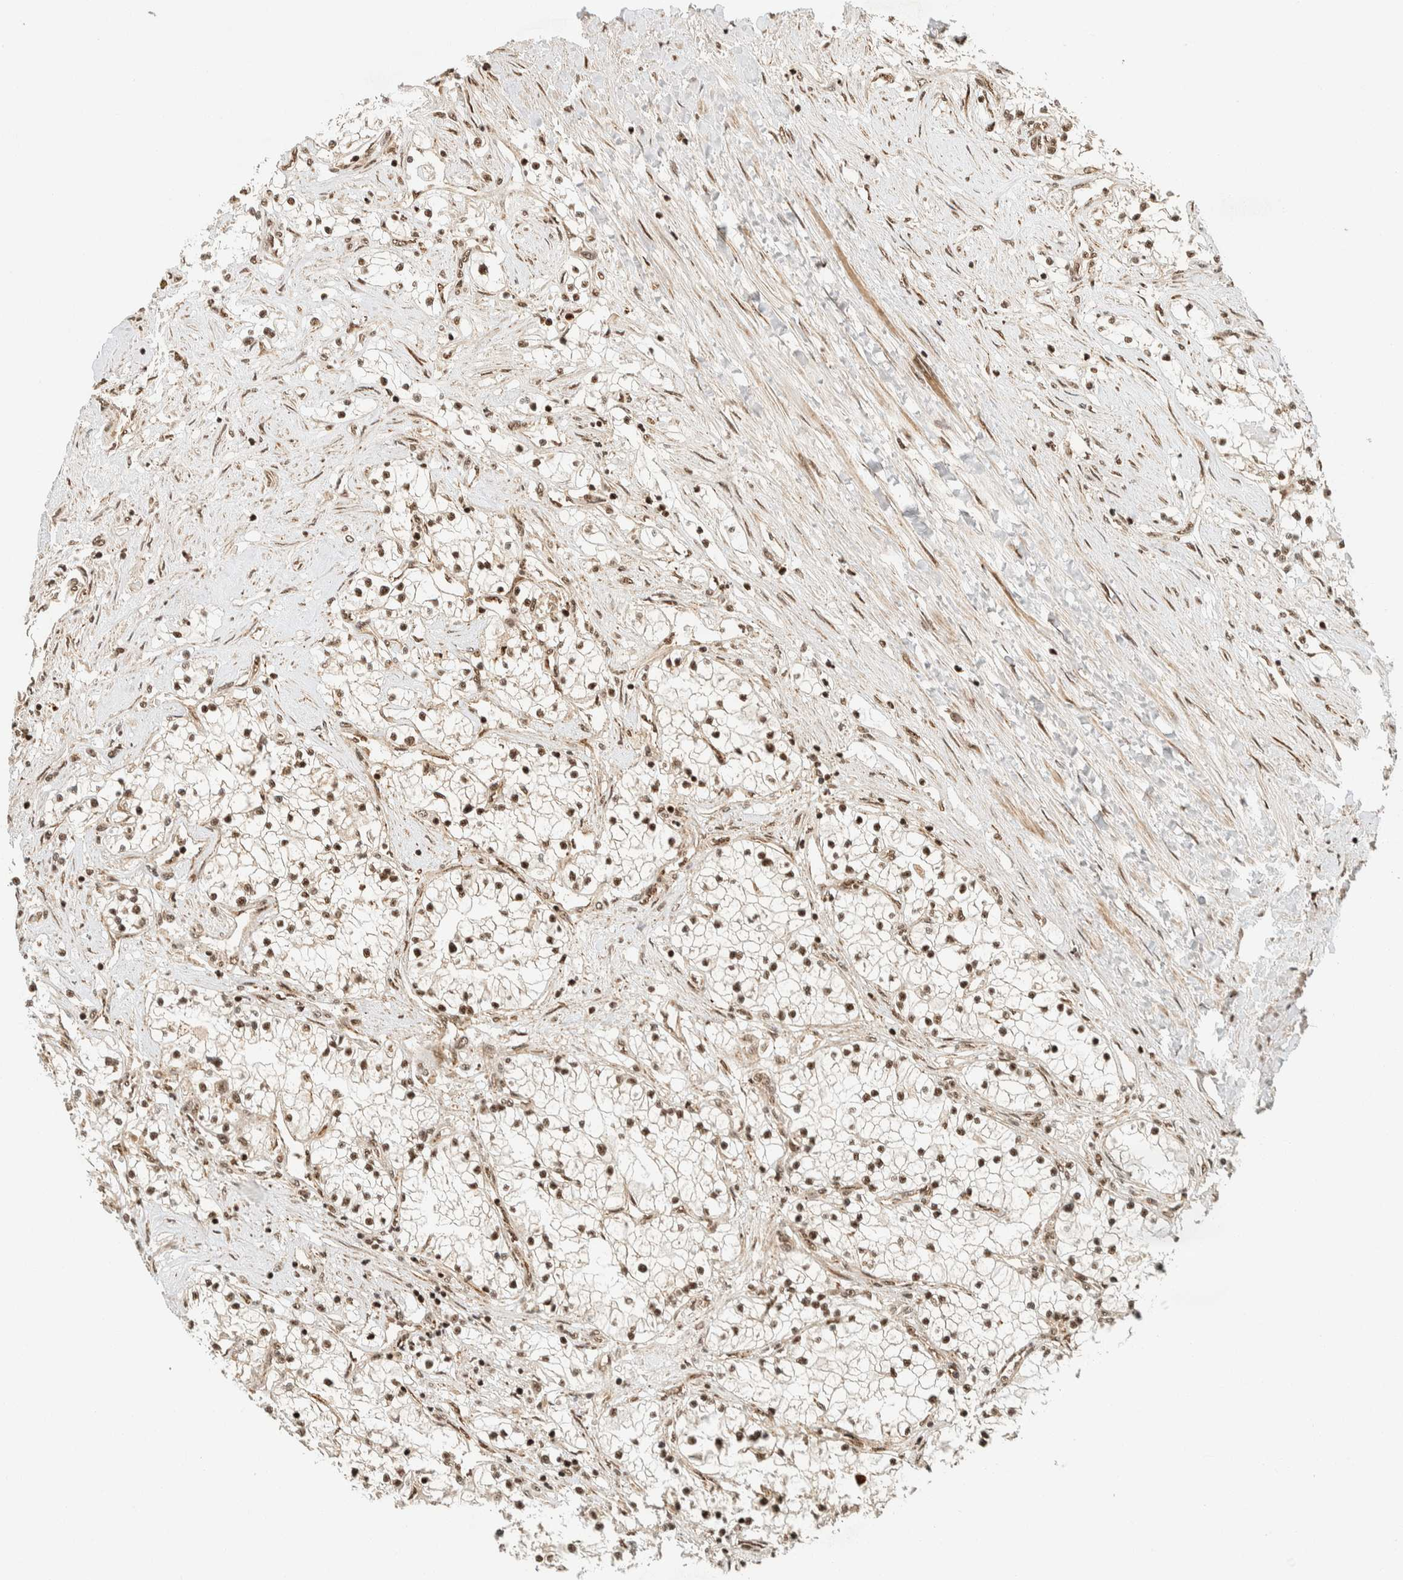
{"staining": {"intensity": "moderate", "quantity": ">75%", "location": "nuclear"}, "tissue": "renal cancer", "cell_type": "Tumor cells", "image_type": "cancer", "snomed": [{"axis": "morphology", "description": "Adenocarcinoma, NOS"}, {"axis": "topography", "description": "Kidney"}], "caption": "Immunohistochemistry (DAB) staining of renal cancer displays moderate nuclear protein staining in about >75% of tumor cells.", "gene": "SIK1", "patient": {"sex": "male", "age": 68}}